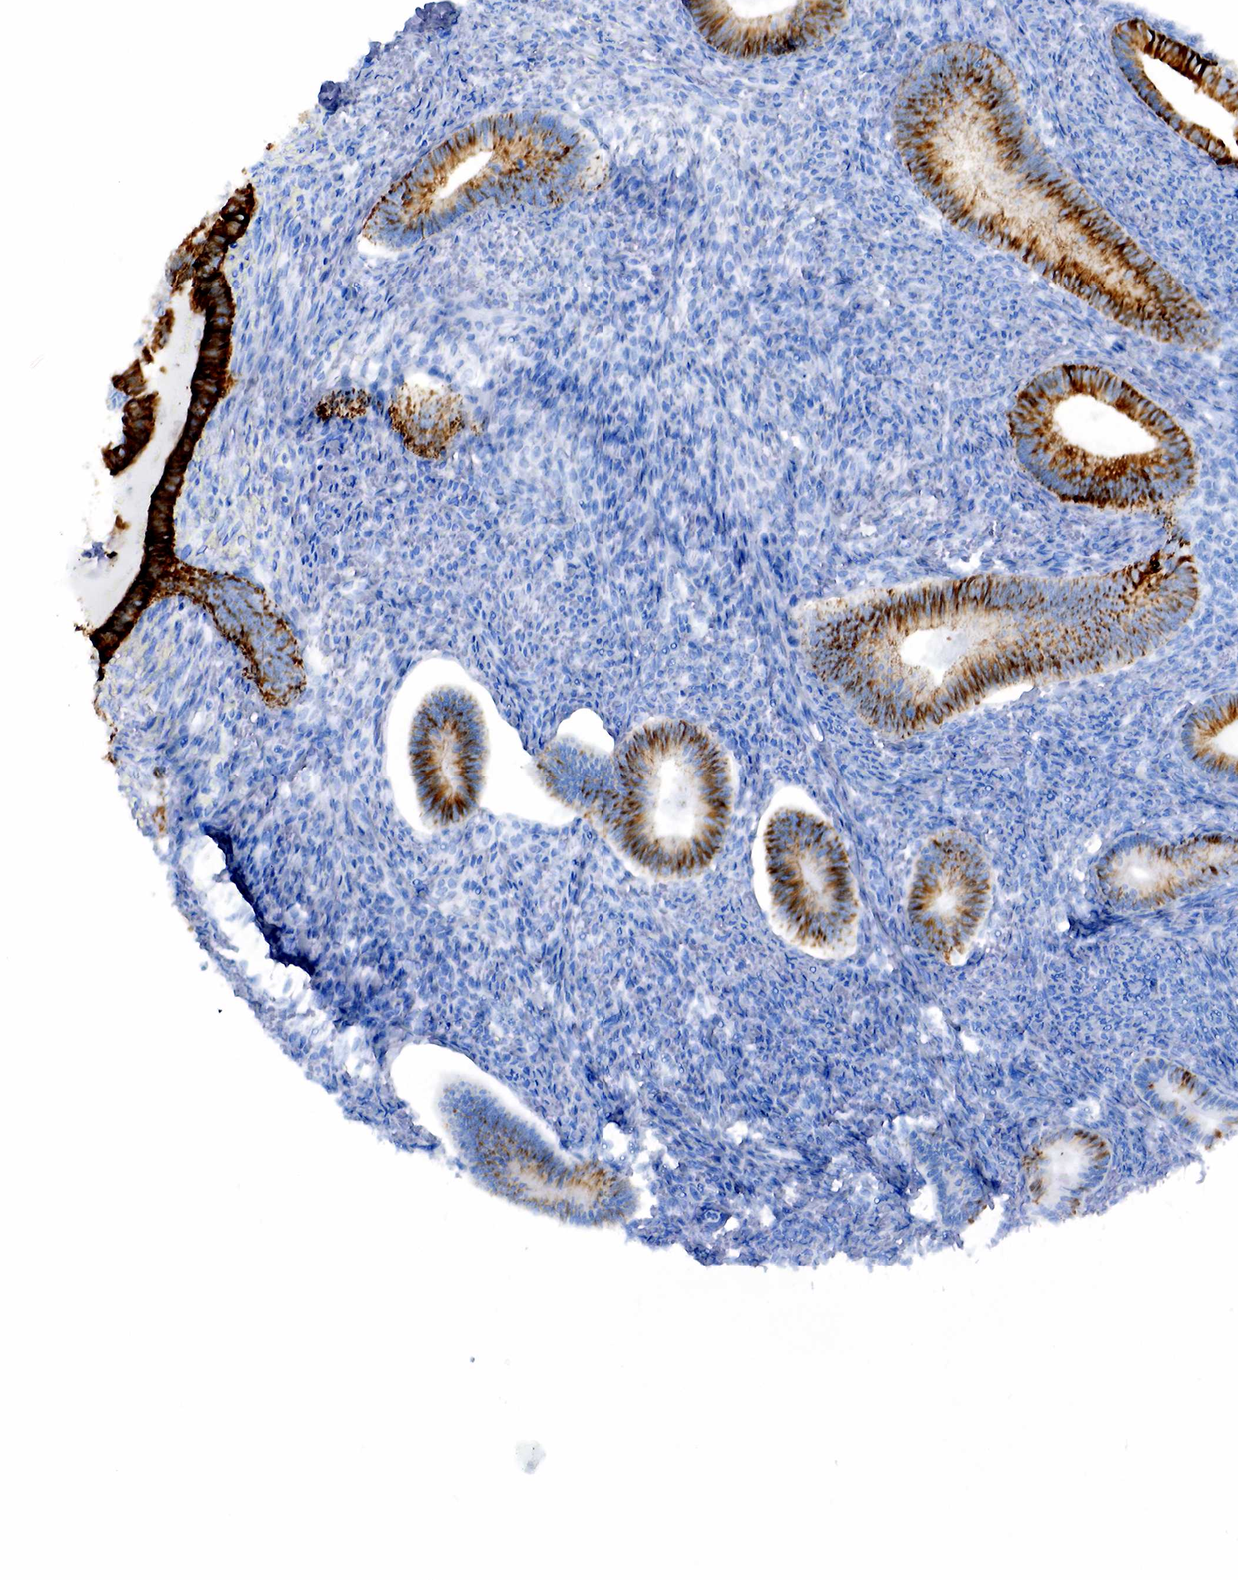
{"staining": {"intensity": "negative", "quantity": "none", "location": "none"}, "tissue": "endometrium", "cell_type": "Cells in endometrial stroma", "image_type": "normal", "snomed": [{"axis": "morphology", "description": "Normal tissue, NOS"}, {"axis": "topography", "description": "Endometrium"}], "caption": "This is an immunohistochemistry (IHC) image of benign human endometrium. There is no staining in cells in endometrial stroma.", "gene": "KRT19", "patient": {"sex": "female", "age": 82}}